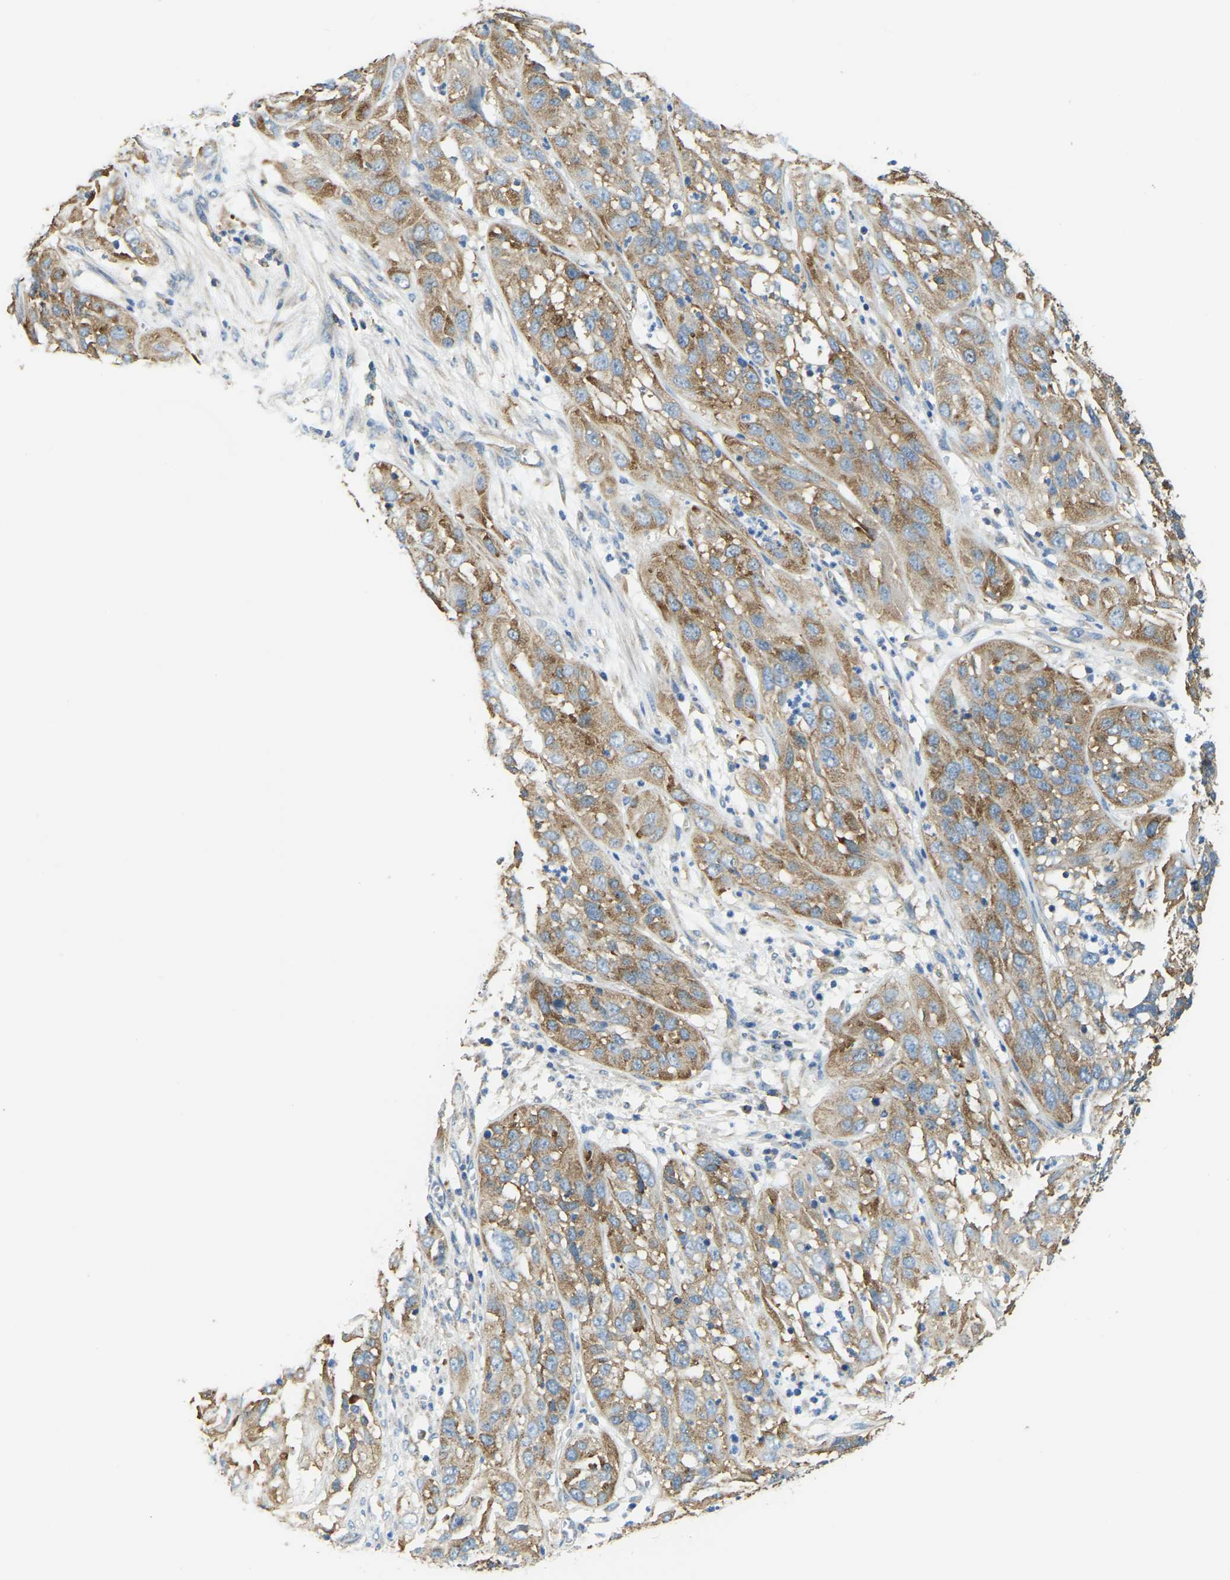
{"staining": {"intensity": "moderate", "quantity": ">75%", "location": "cytoplasmic/membranous"}, "tissue": "cervical cancer", "cell_type": "Tumor cells", "image_type": "cancer", "snomed": [{"axis": "morphology", "description": "Squamous cell carcinoma, NOS"}, {"axis": "topography", "description": "Cervix"}], "caption": "There is medium levels of moderate cytoplasmic/membranous staining in tumor cells of cervical squamous cell carcinoma, as demonstrated by immunohistochemical staining (brown color).", "gene": "AHNAK", "patient": {"sex": "female", "age": 32}}